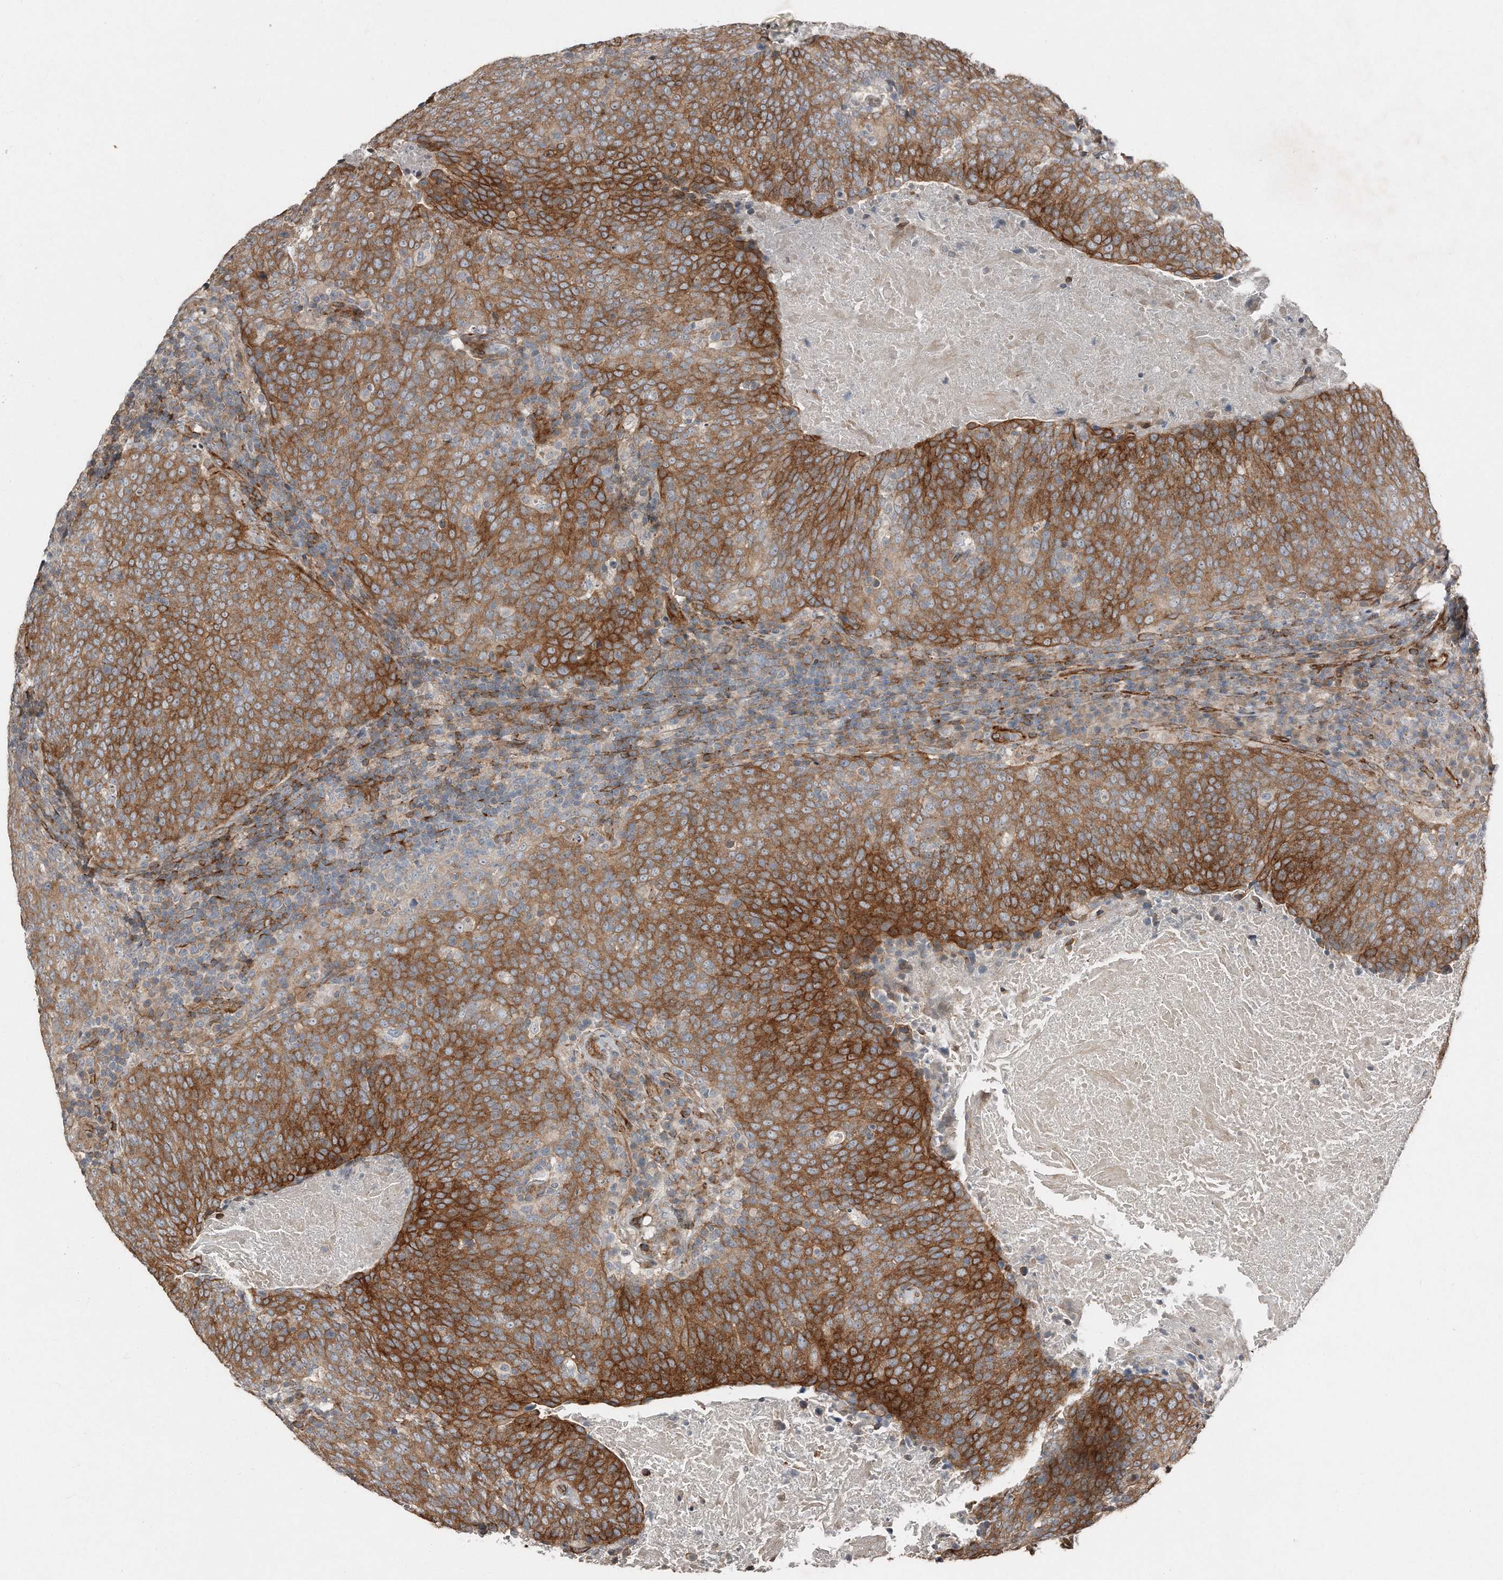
{"staining": {"intensity": "moderate", "quantity": ">75%", "location": "cytoplasmic/membranous"}, "tissue": "head and neck cancer", "cell_type": "Tumor cells", "image_type": "cancer", "snomed": [{"axis": "morphology", "description": "Squamous cell carcinoma, NOS"}, {"axis": "morphology", "description": "Squamous cell carcinoma, metastatic, NOS"}, {"axis": "topography", "description": "Lymph node"}, {"axis": "topography", "description": "Head-Neck"}], "caption": "This image demonstrates head and neck cancer stained with immunohistochemistry (IHC) to label a protein in brown. The cytoplasmic/membranous of tumor cells show moderate positivity for the protein. Nuclei are counter-stained blue.", "gene": "SNAP47", "patient": {"sex": "male", "age": 62}}